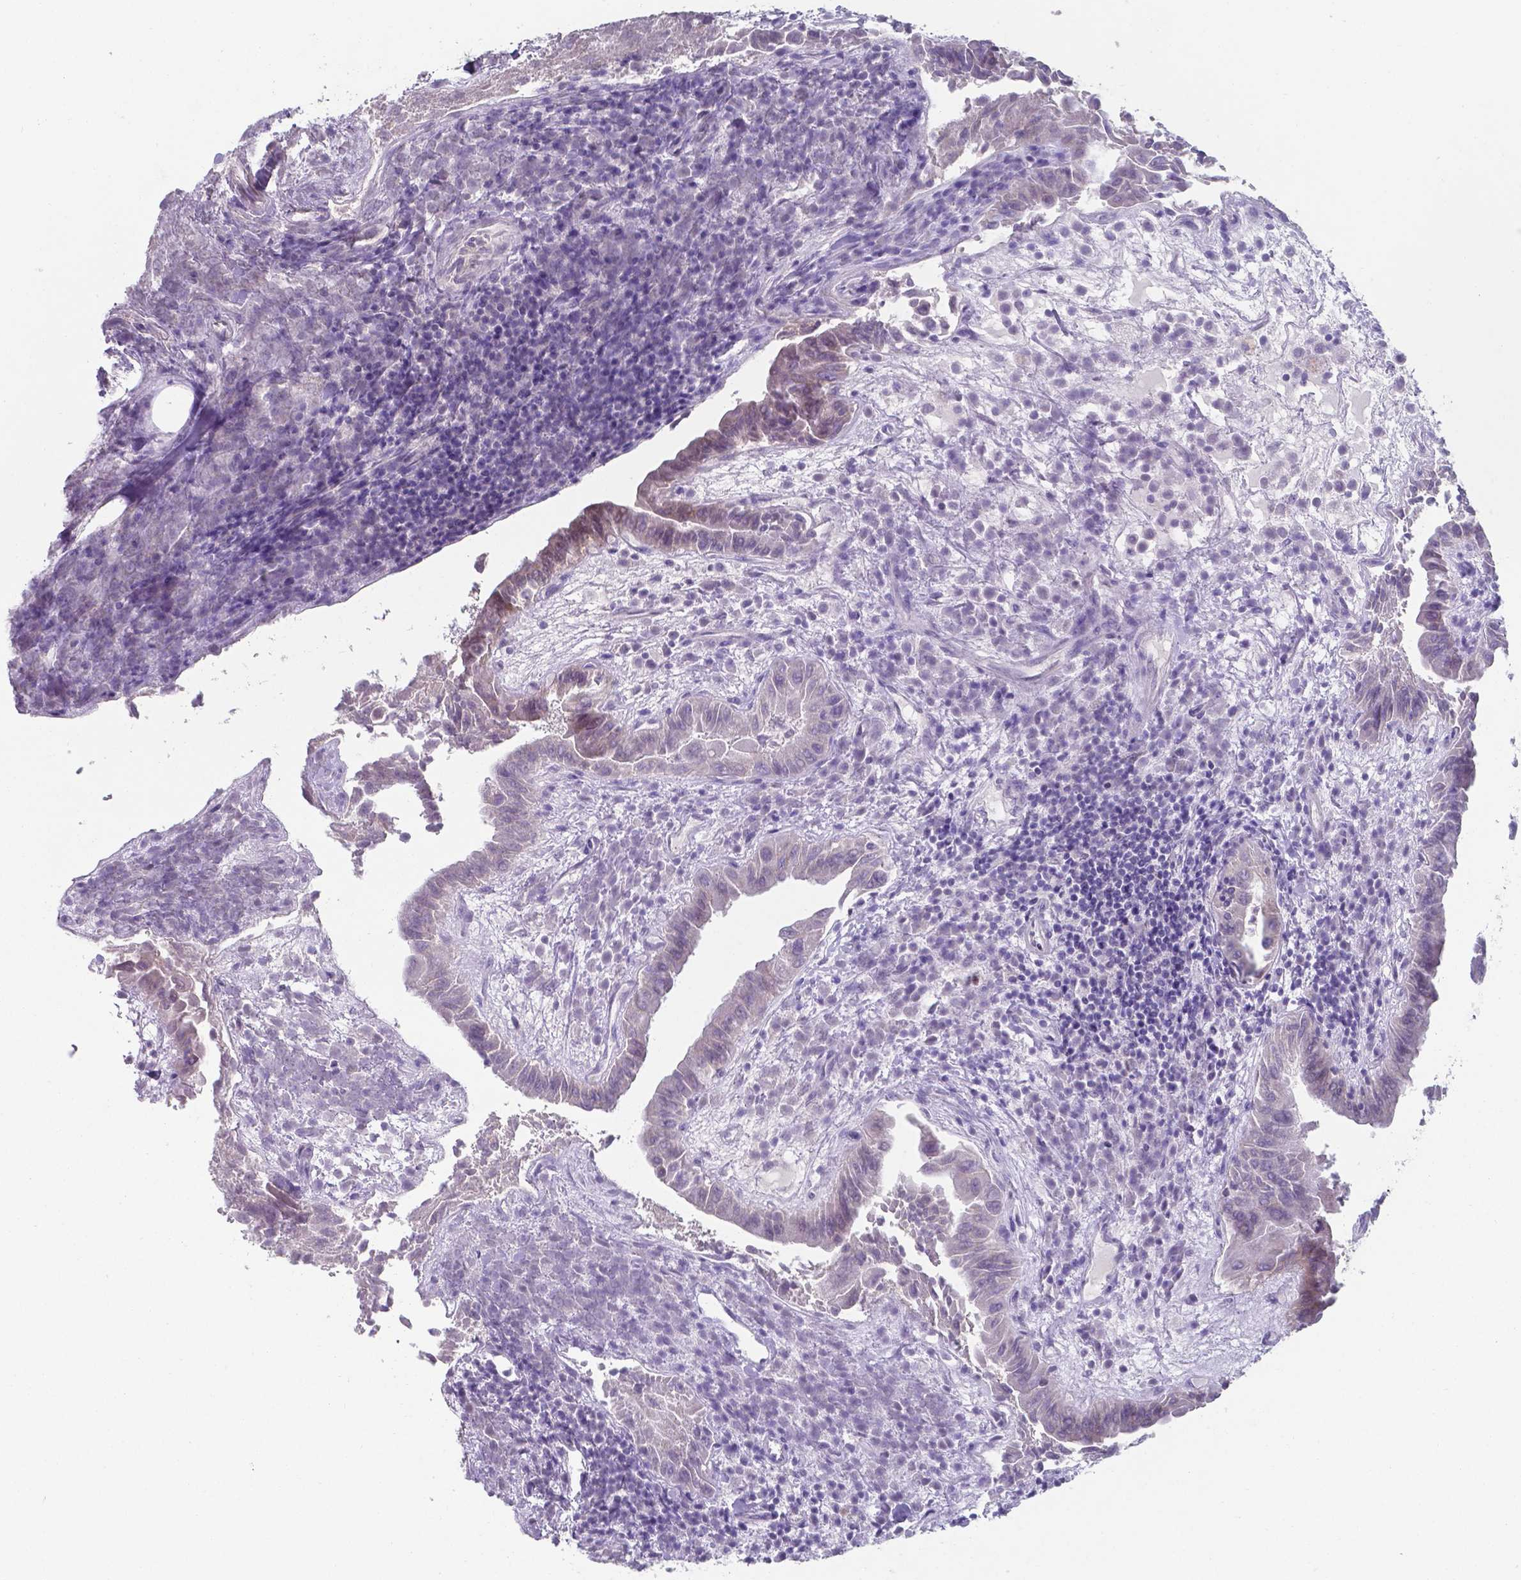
{"staining": {"intensity": "weak", "quantity": "<25%", "location": "nuclear"}, "tissue": "thyroid cancer", "cell_type": "Tumor cells", "image_type": "cancer", "snomed": [{"axis": "morphology", "description": "Papillary adenocarcinoma, NOS"}, {"axis": "topography", "description": "Thyroid gland"}], "caption": "Immunohistochemical staining of thyroid cancer demonstrates no significant expression in tumor cells. Nuclei are stained in blue.", "gene": "UBE2E2", "patient": {"sex": "female", "age": 37}}